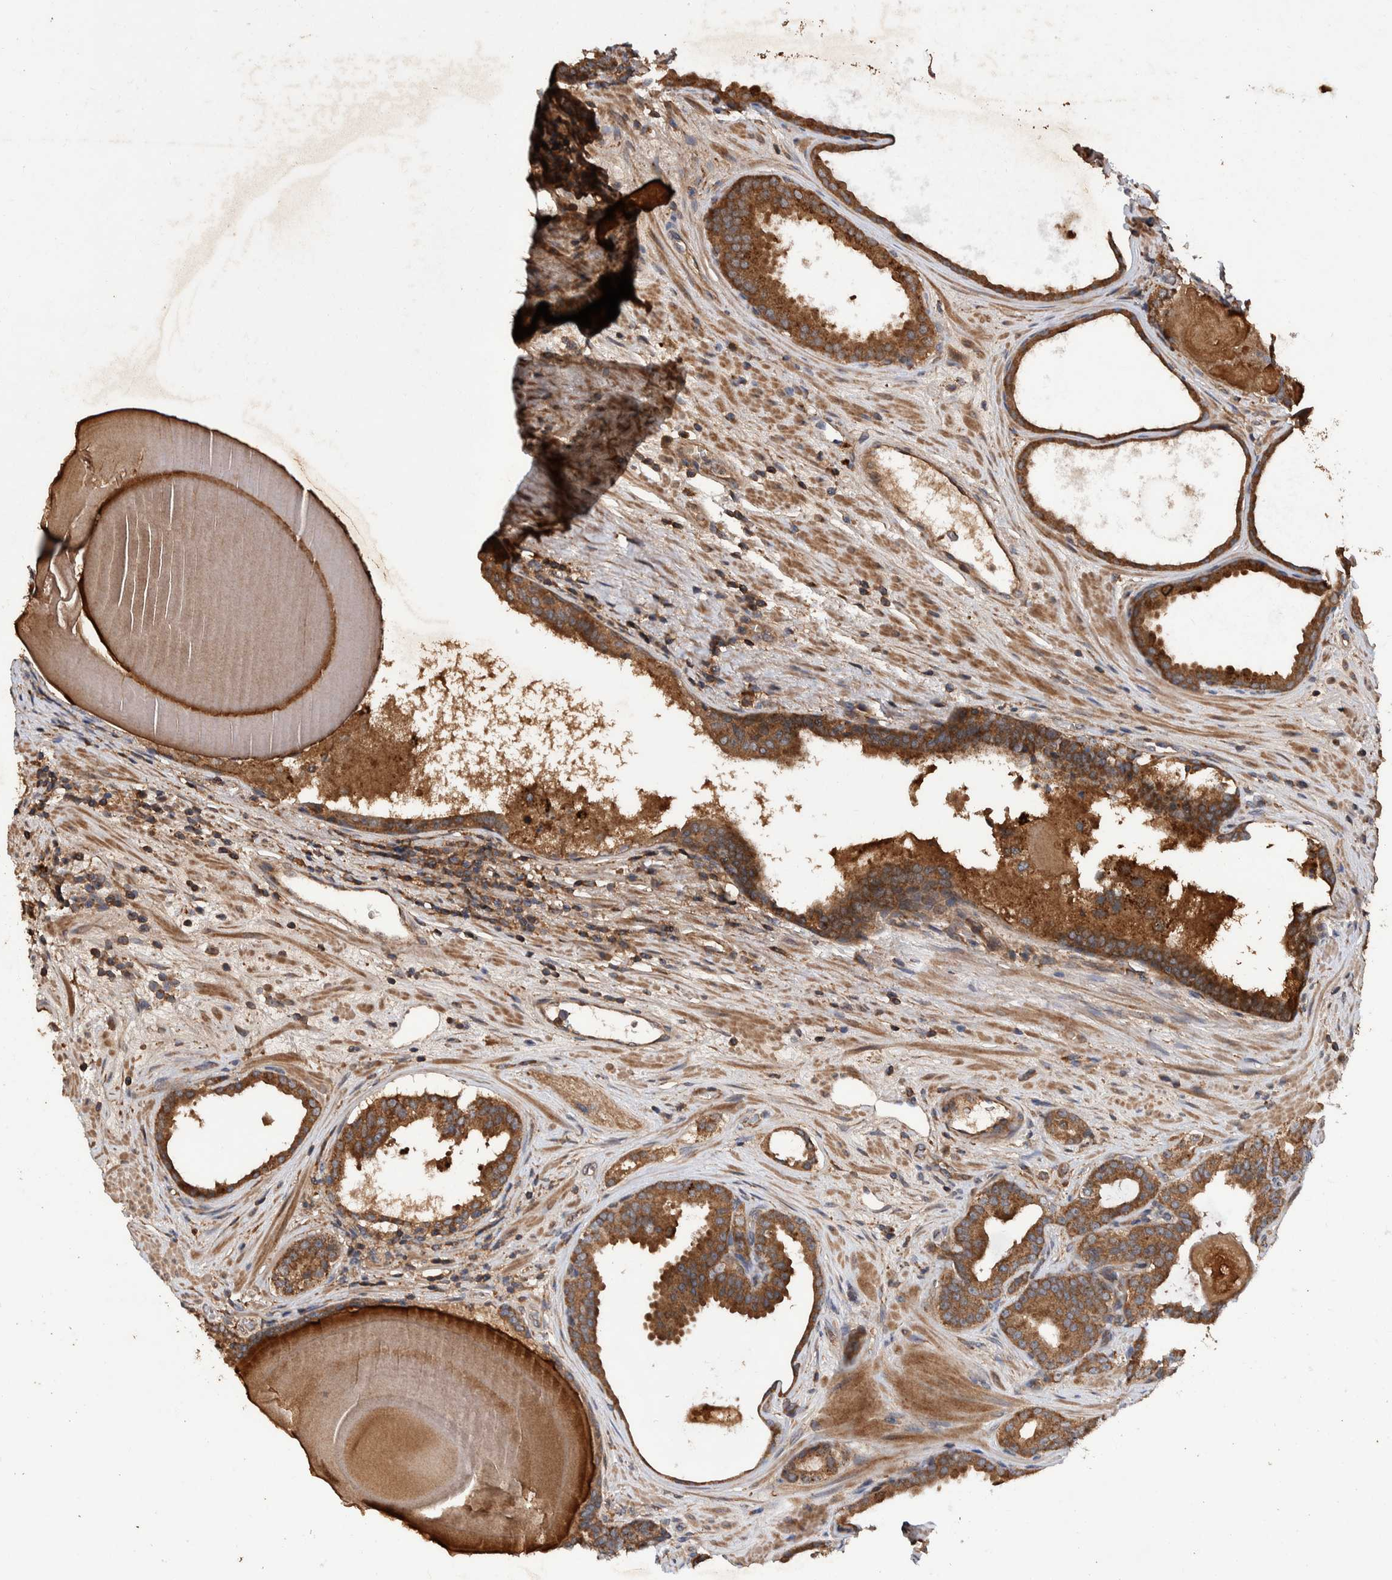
{"staining": {"intensity": "moderate", "quantity": ">75%", "location": "cytoplasmic/membranous"}, "tissue": "prostate cancer", "cell_type": "Tumor cells", "image_type": "cancer", "snomed": [{"axis": "morphology", "description": "Adenocarcinoma, High grade"}, {"axis": "topography", "description": "Prostate"}], "caption": "A brown stain shows moderate cytoplasmic/membranous expression of a protein in human prostate cancer (adenocarcinoma (high-grade)) tumor cells.", "gene": "VBP1", "patient": {"sex": "male", "age": 60}}